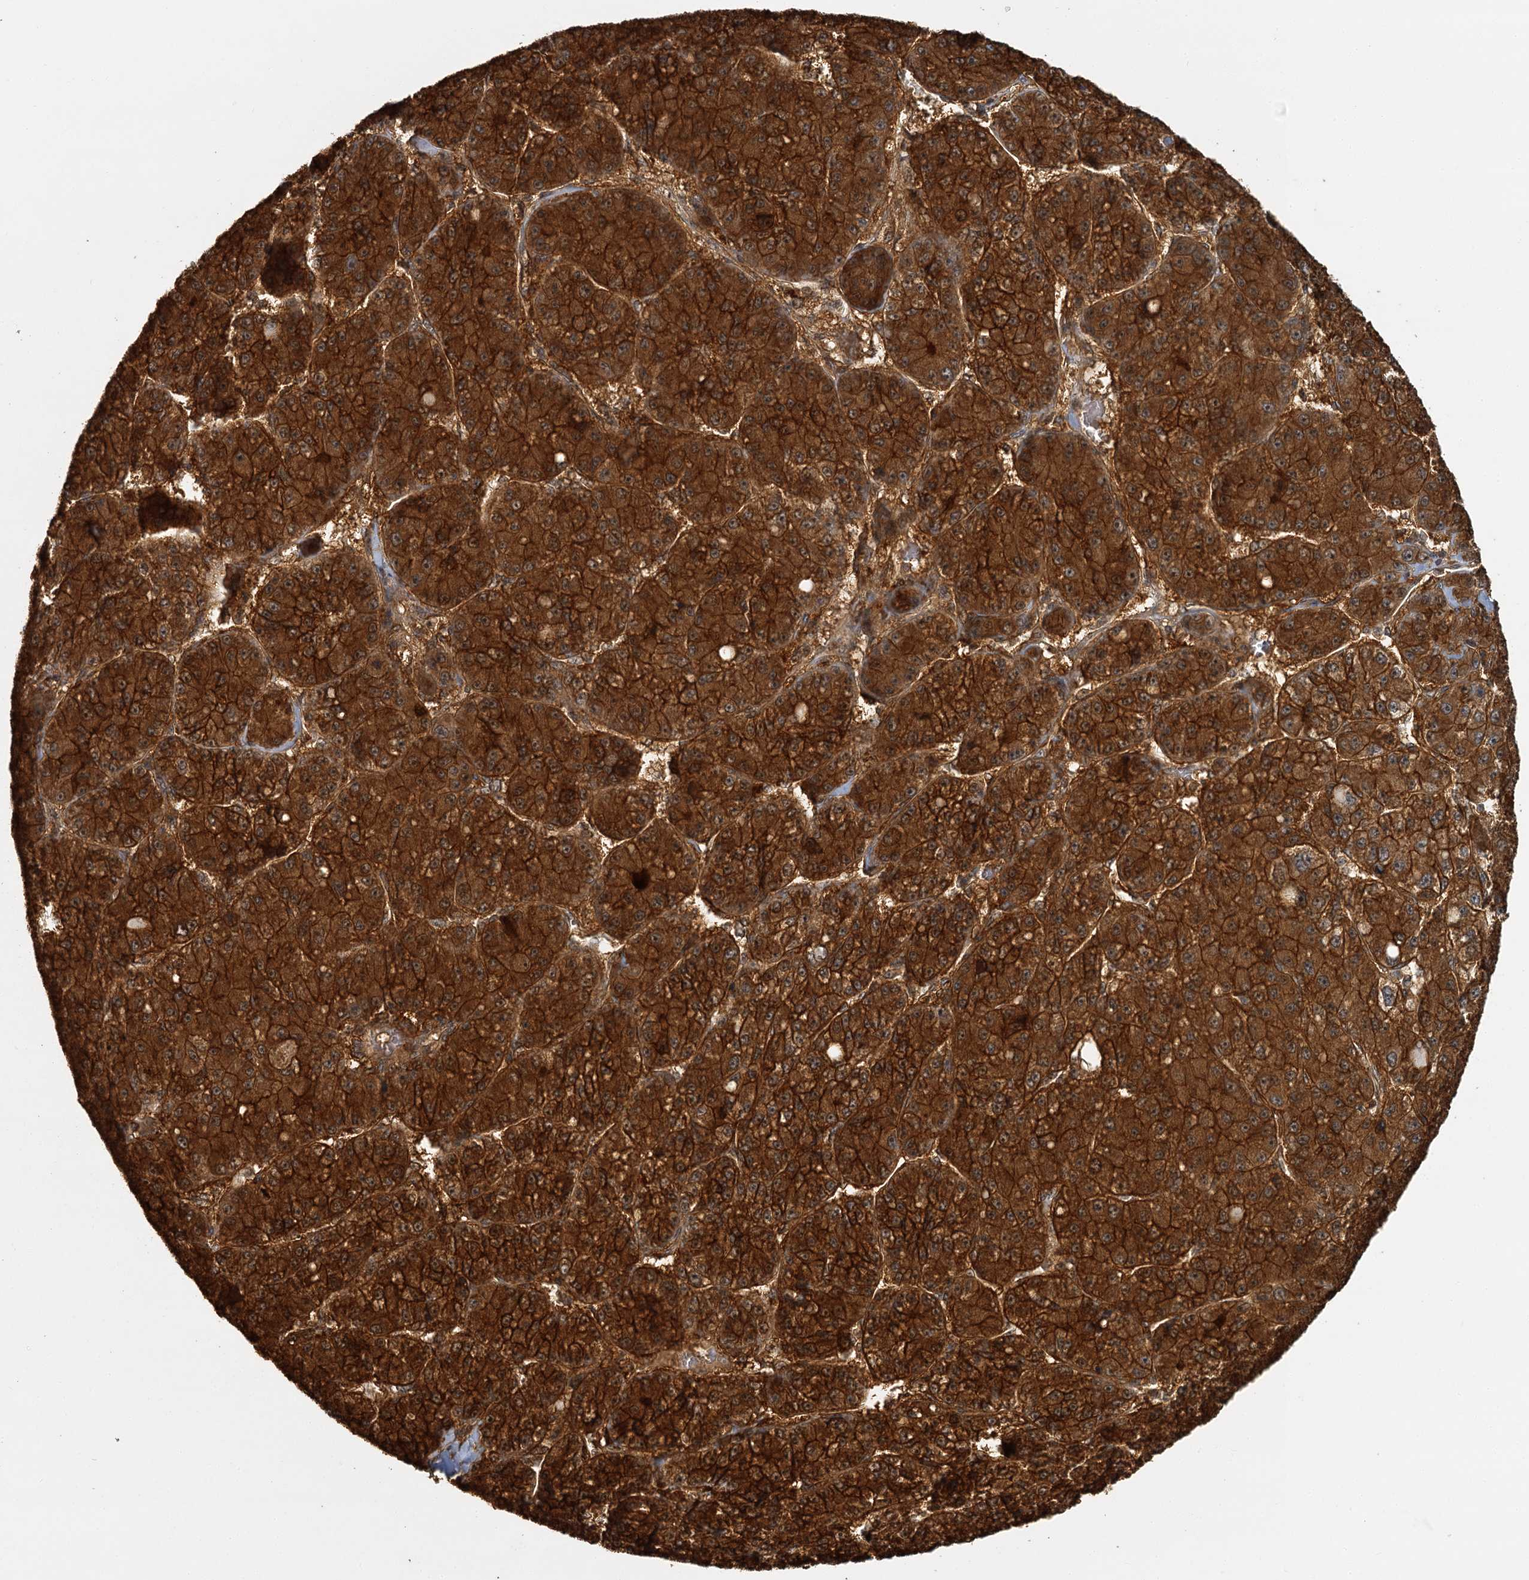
{"staining": {"intensity": "strong", "quantity": ">75%", "location": "cytoplasmic/membranous,nuclear"}, "tissue": "liver cancer", "cell_type": "Tumor cells", "image_type": "cancer", "snomed": [{"axis": "morphology", "description": "Carcinoma, Hepatocellular, NOS"}, {"axis": "topography", "description": "Liver"}], "caption": "A brown stain shows strong cytoplasmic/membranous and nuclear positivity of a protein in human liver hepatocellular carcinoma tumor cells.", "gene": "ZNF549", "patient": {"sex": "male", "age": 67}}